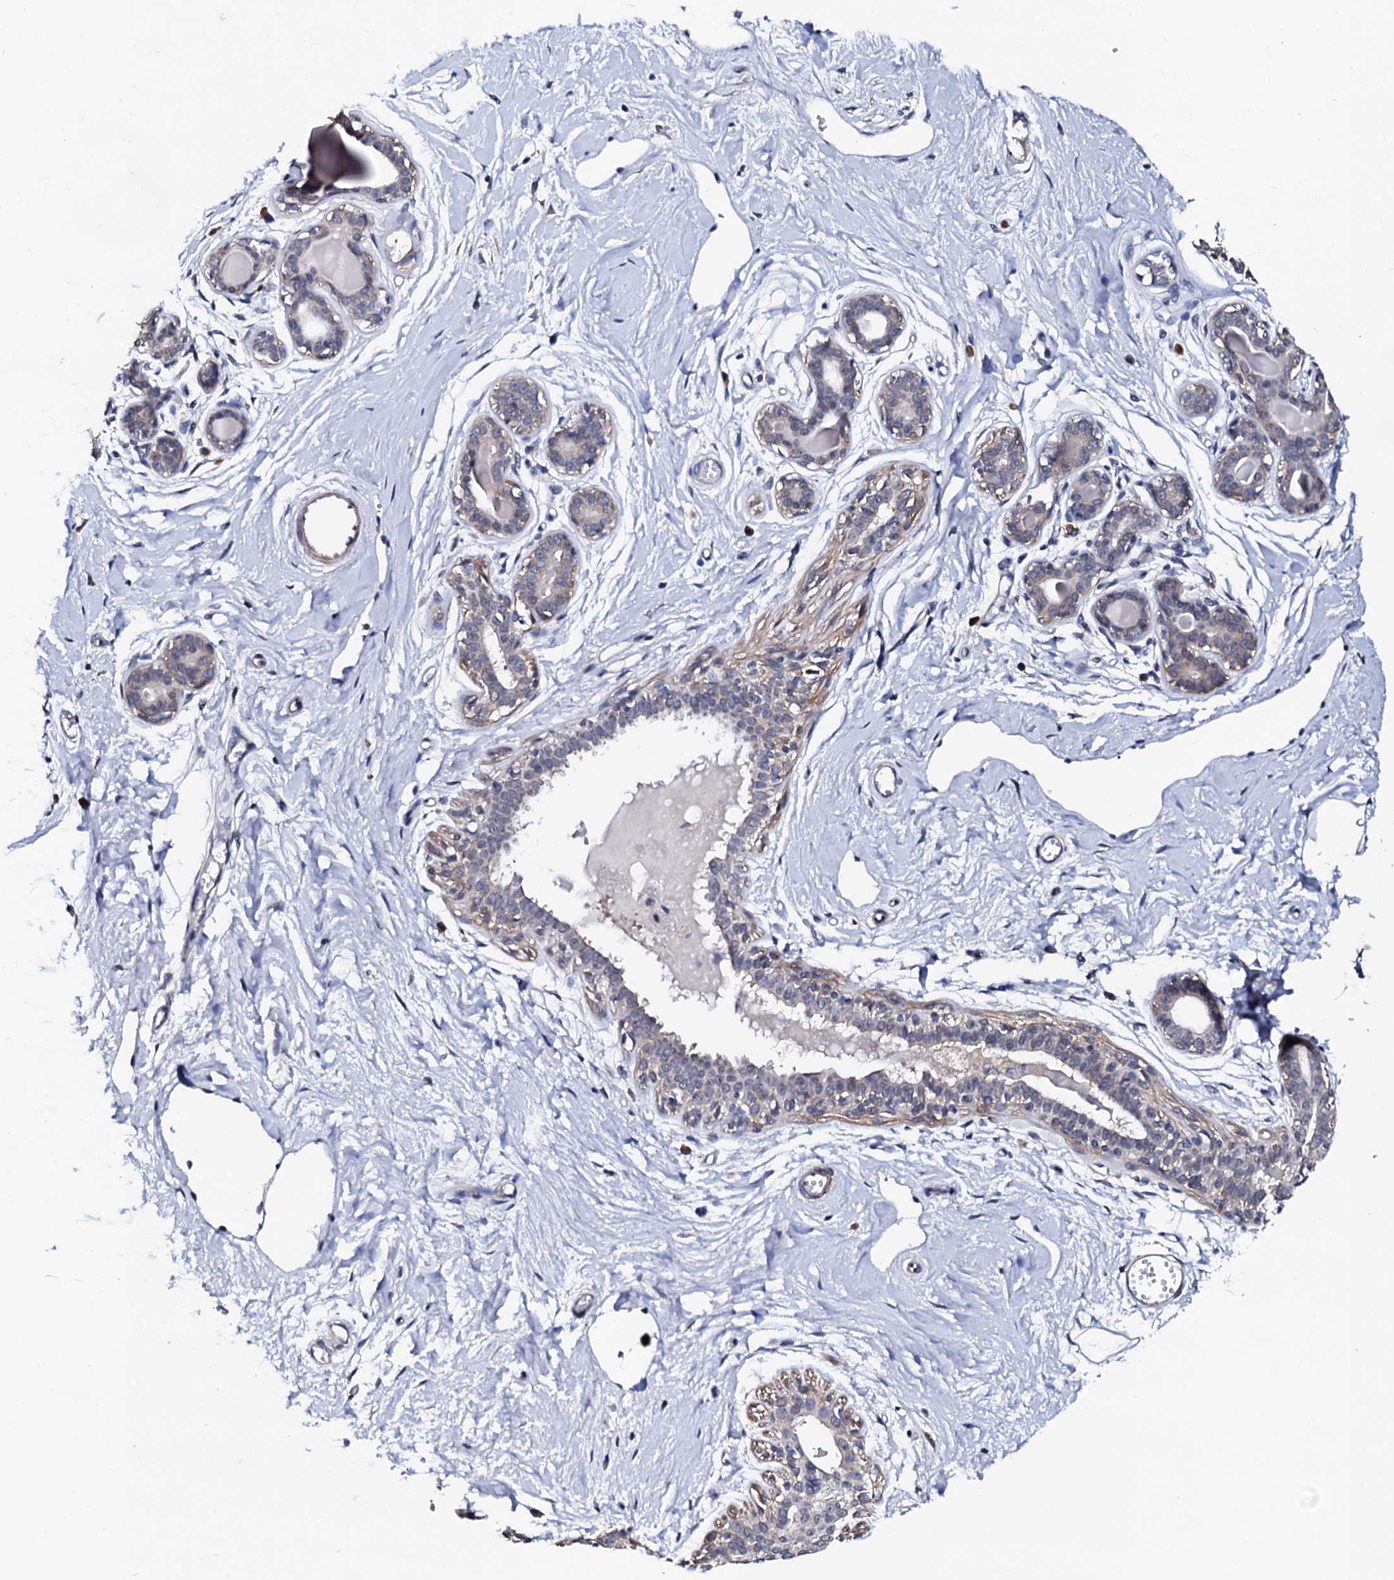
{"staining": {"intensity": "negative", "quantity": "none", "location": "none"}, "tissue": "breast", "cell_type": "Adipocytes", "image_type": "normal", "snomed": [{"axis": "morphology", "description": "Normal tissue, NOS"}, {"axis": "topography", "description": "Breast"}], "caption": "Adipocytes show no significant protein positivity in benign breast.", "gene": "NUP58", "patient": {"sex": "female", "age": 45}}